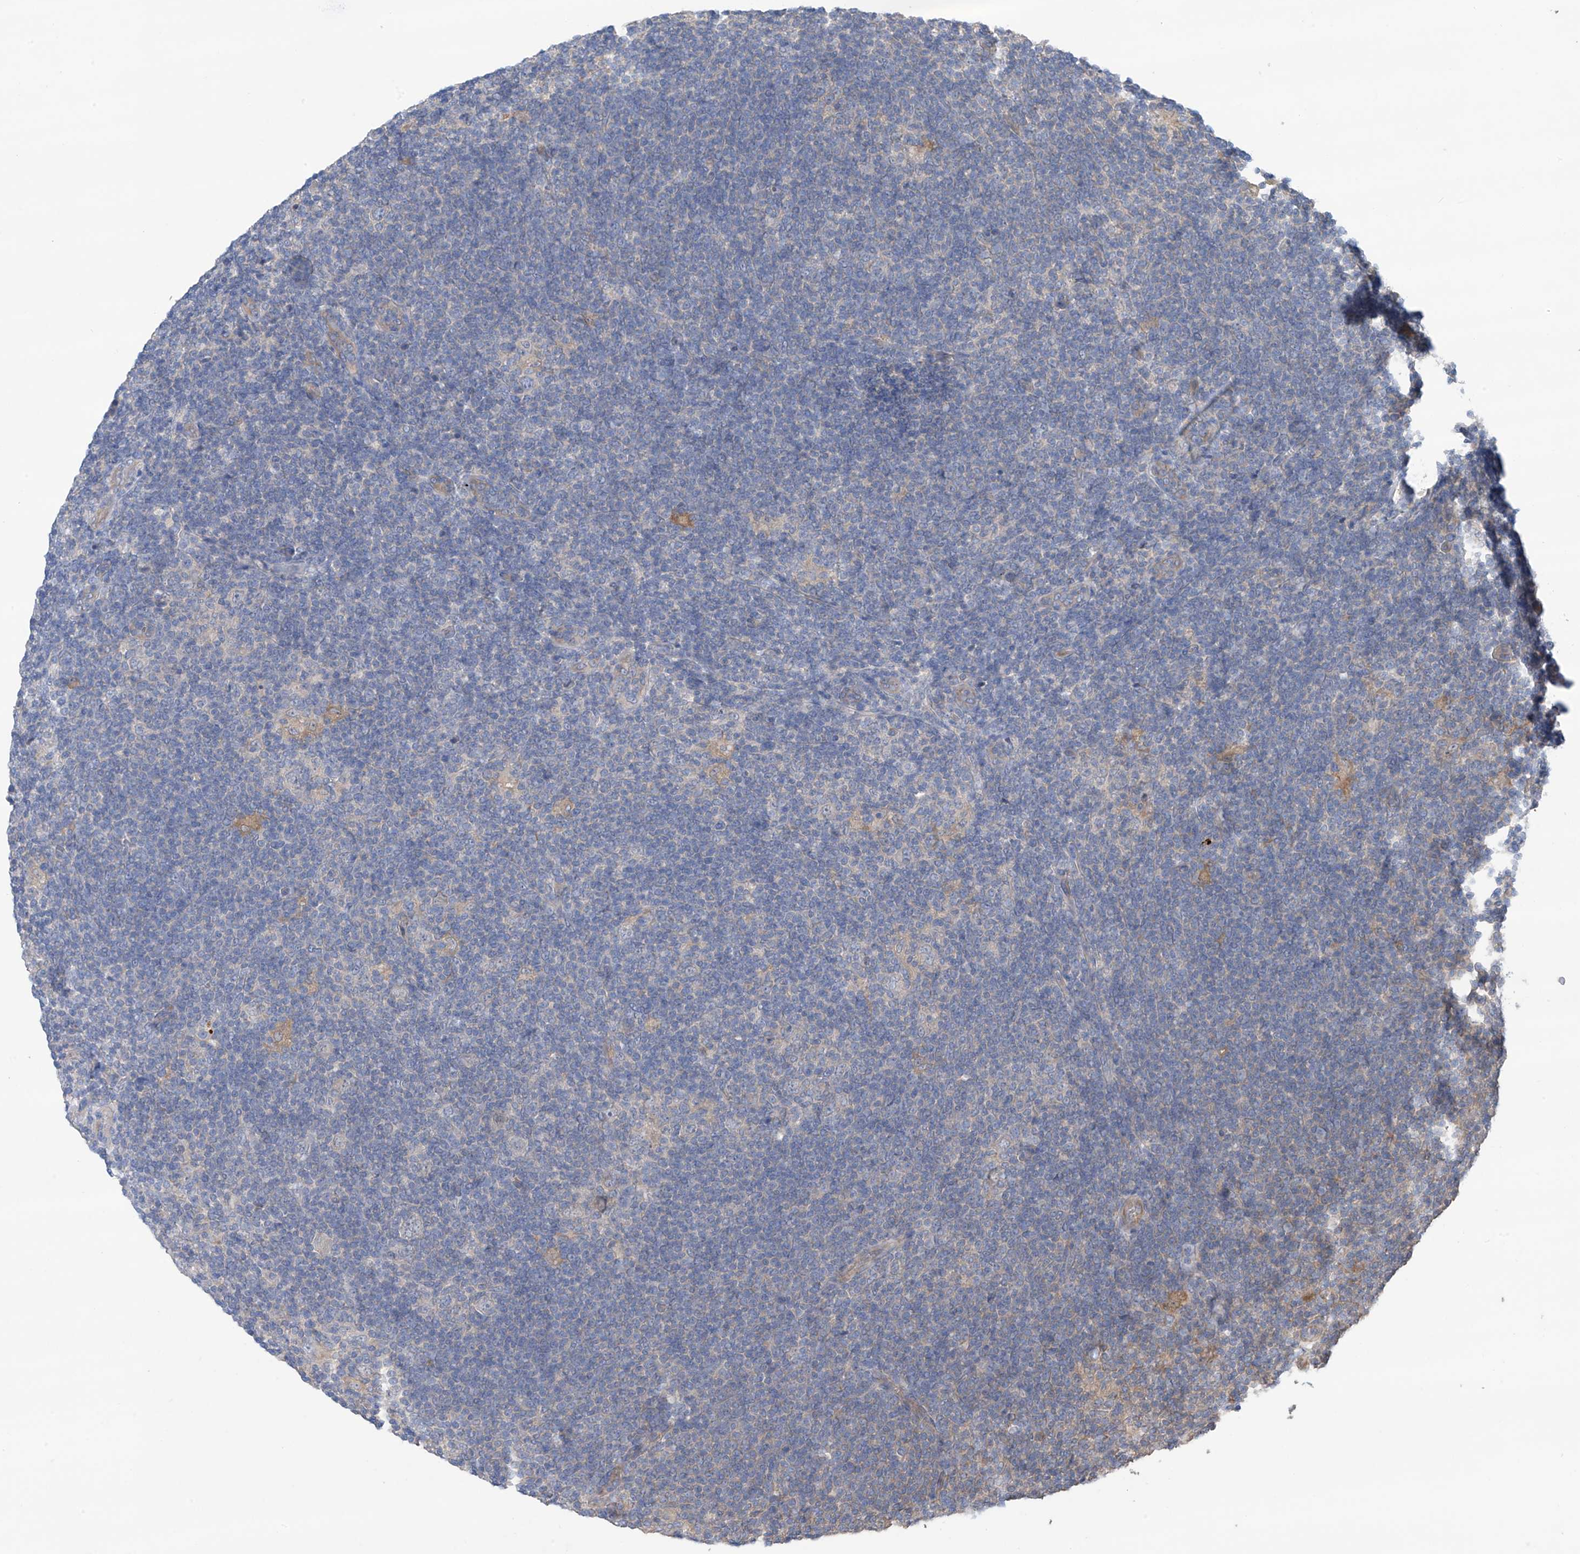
{"staining": {"intensity": "negative", "quantity": "none", "location": "none"}, "tissue": "lymphoma", "cell_type": "Tumor cells", "image_type": "cancer", "snomed": [{"axis": "morphology", "description": "Hodgkin's disease, NOS"}, {"axis": "topography", "description": "Lymph node"}], "caption": "The immunohistochemistry (IHC) micrograph has no significant expression in tumor cells of lymphoma tissue.", "gene": "PHACTR4", "patient": {"sex": "female", "age": 57}}